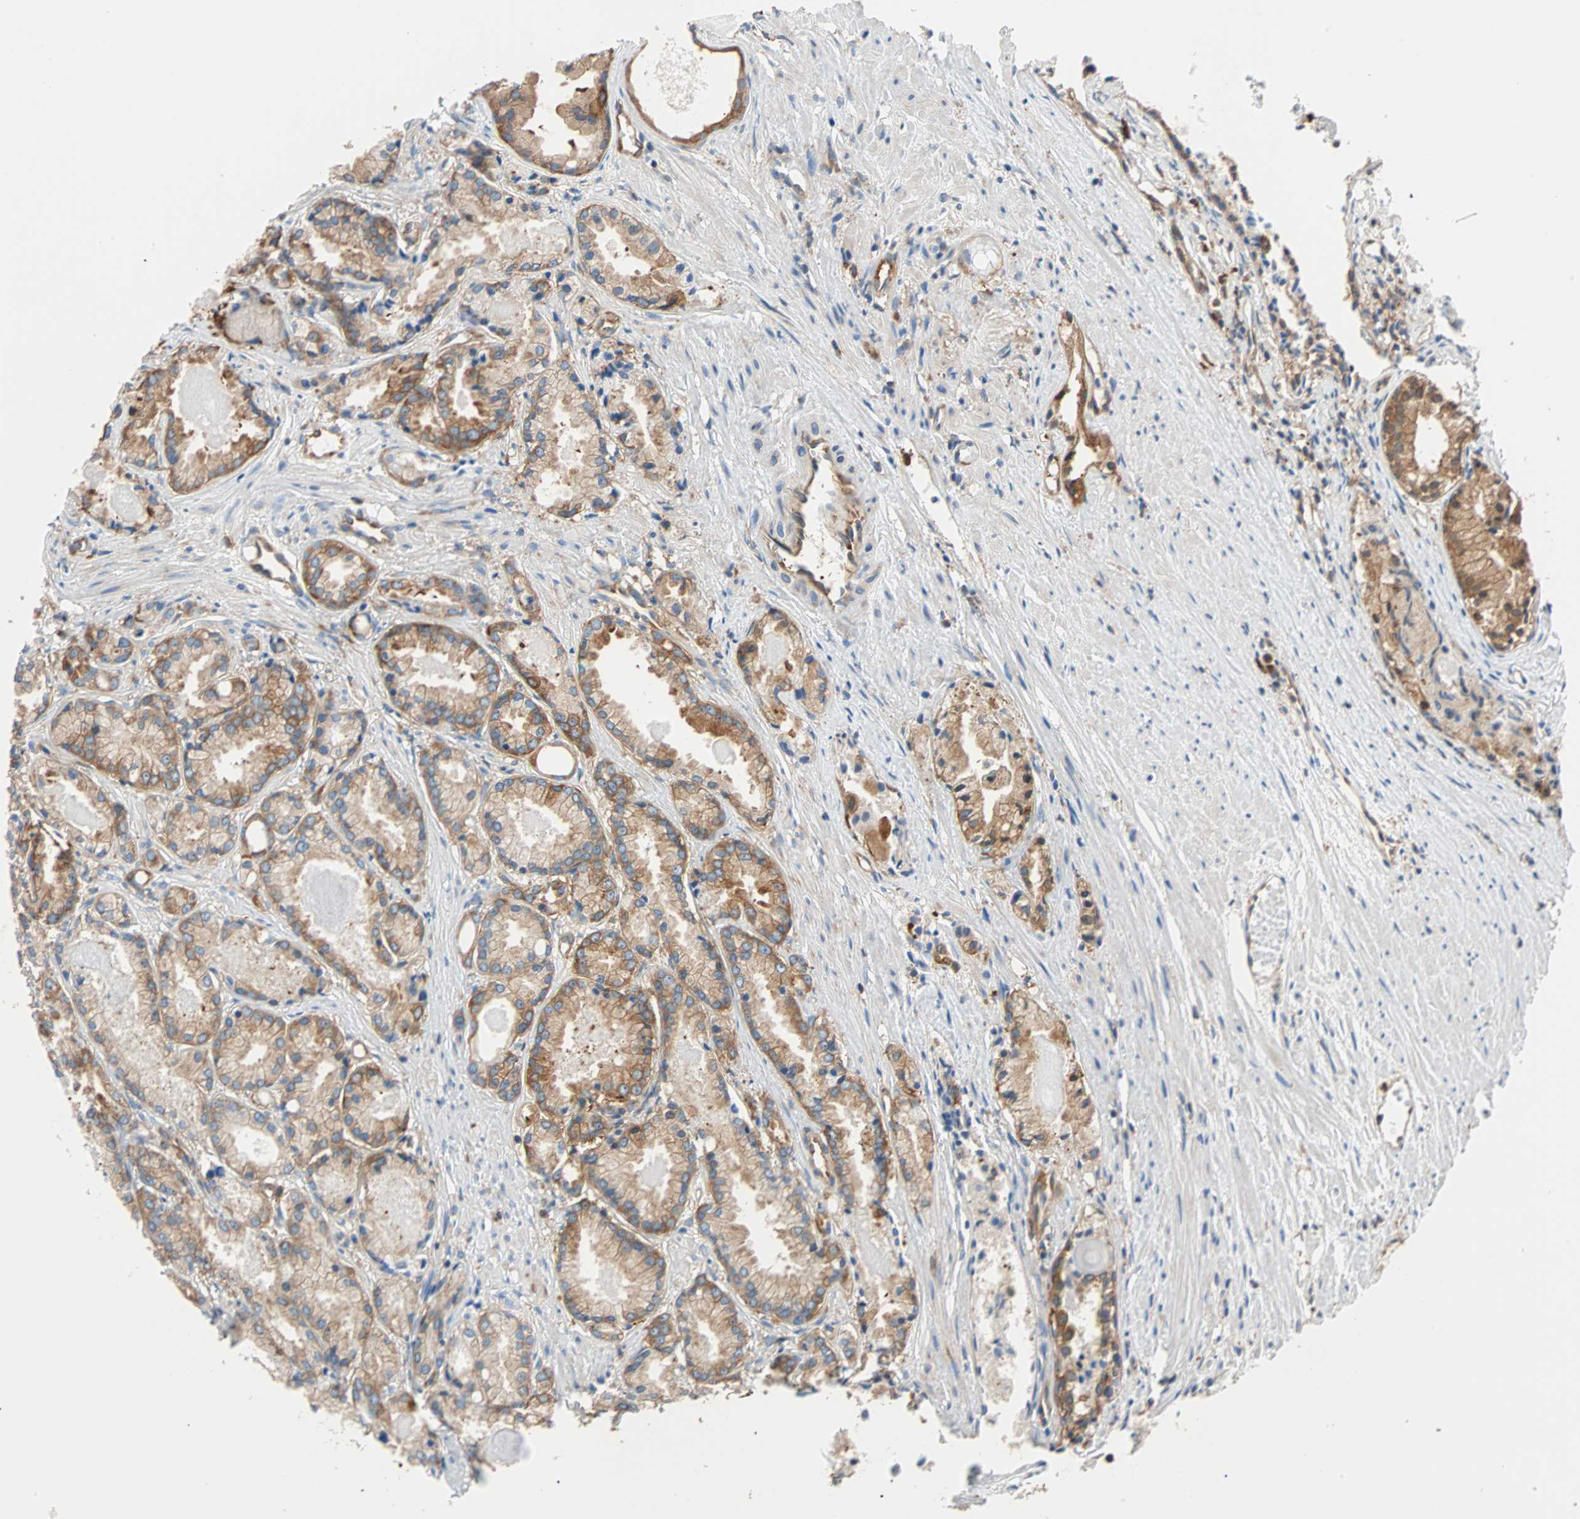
{"staining": {"intensity": "strong", "quantity": ">75%", "location": "cytoplasmic/membranous"}, "tissue": "prostate cancer", "cell_type": "Tumor cells", "image_type": "cancer", "snomed": [{"axis": "morphology", "description": "Adenocarcinoma, Low grade"}, {"axis": "topography", "description": "Prostate"}], "caption": "DAB immunohistochemical staining of human prostate cancer displays strong cytoplasmic/membranous protein staining in approximately >75% of tumor cells.", "gene": "EEF2", "patient": {"sex": "male", "age": 72}}